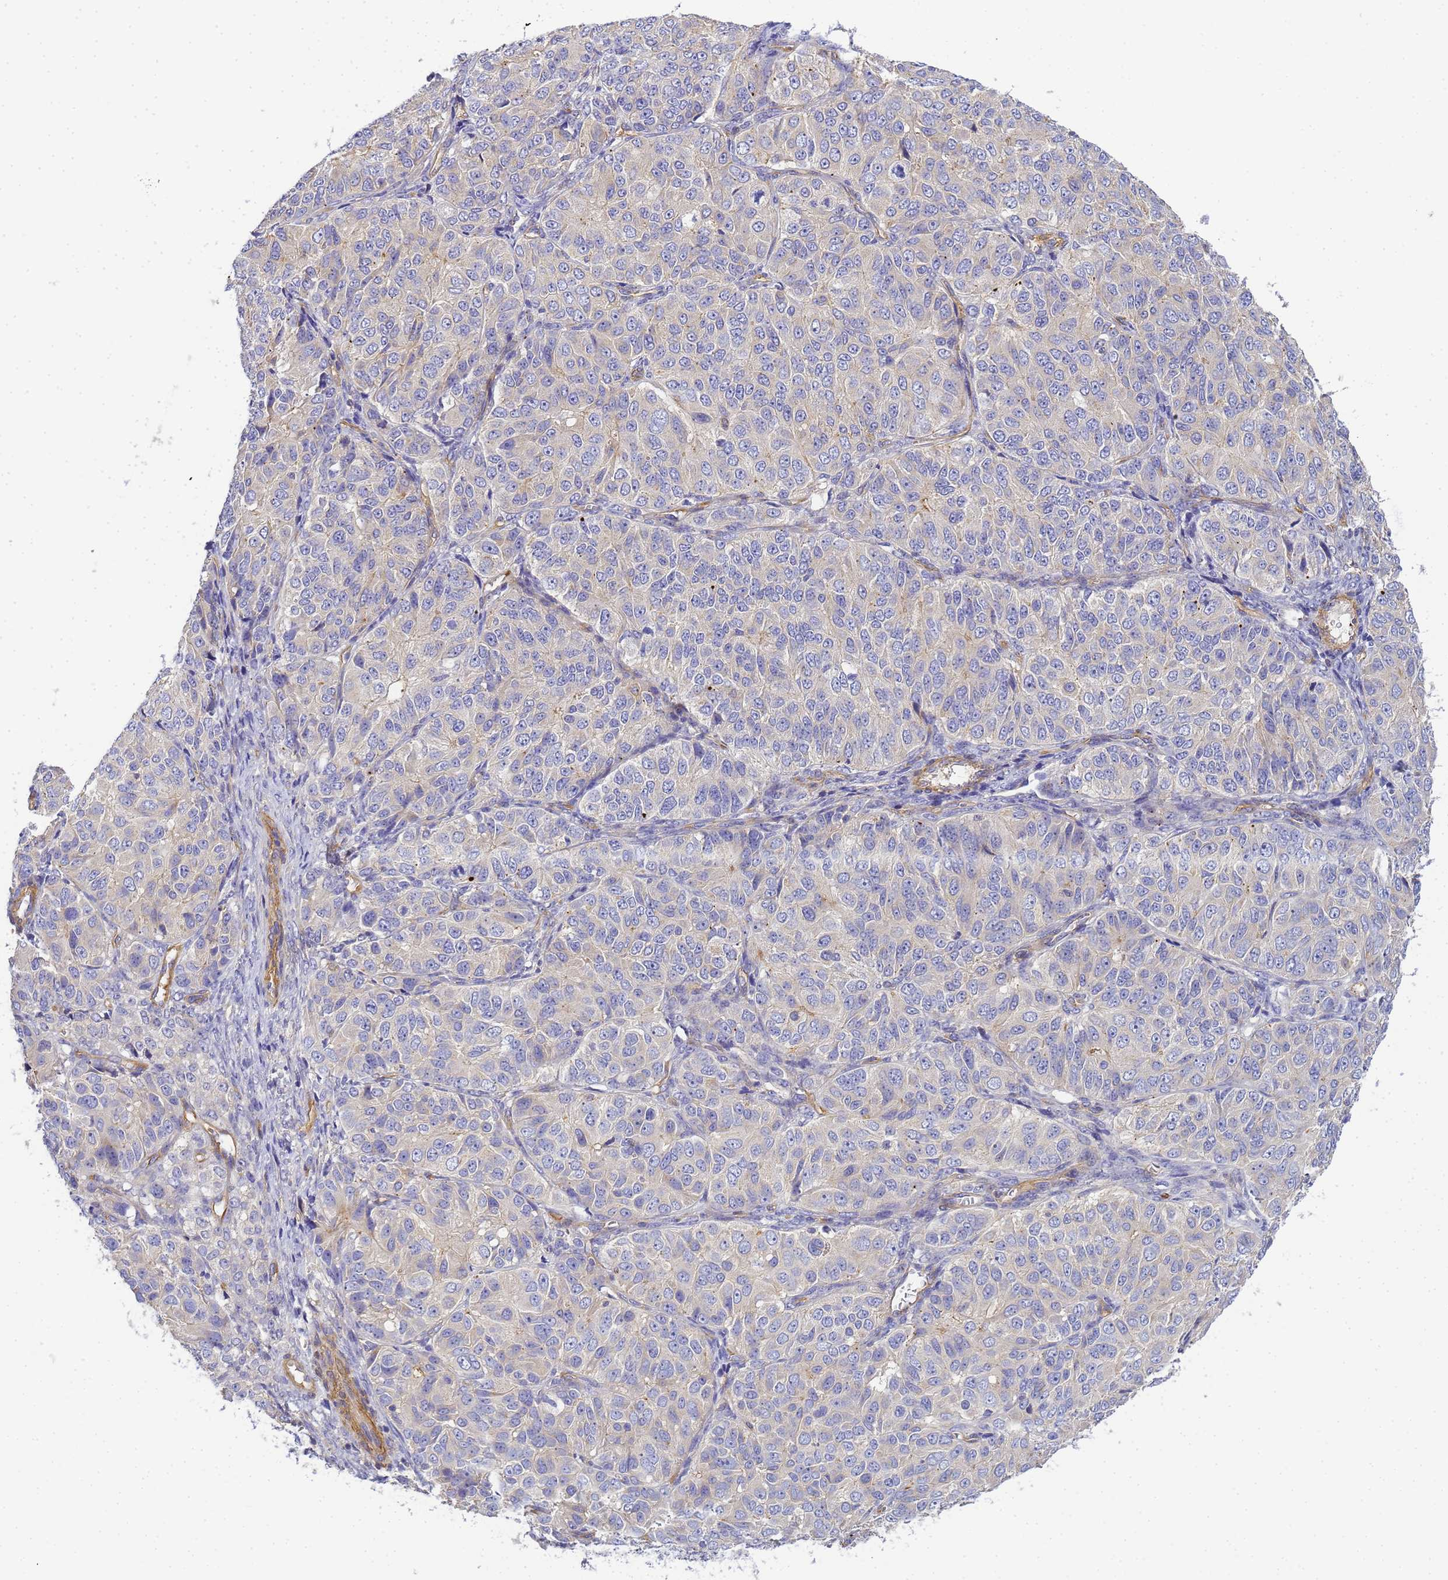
{"staining": {"intensity": "negative", "quantity": "none", "location": "none"}, "tissue": "ovarian cancer", "cell_type": "Tumor cells", "image_type": "cancer", "snomed": [{"axis": "morphology", "description": "Carcinoma, endometroid"}, {"axis": "topography", "description": "Ovary"}], "caption": "Ovarian endometroid carcinoma was stained to show a protein in brown. There is no significant positivity in tumor cells.", "gene": "MYL12A", "patient": {"sex": "female", "age": 51}}